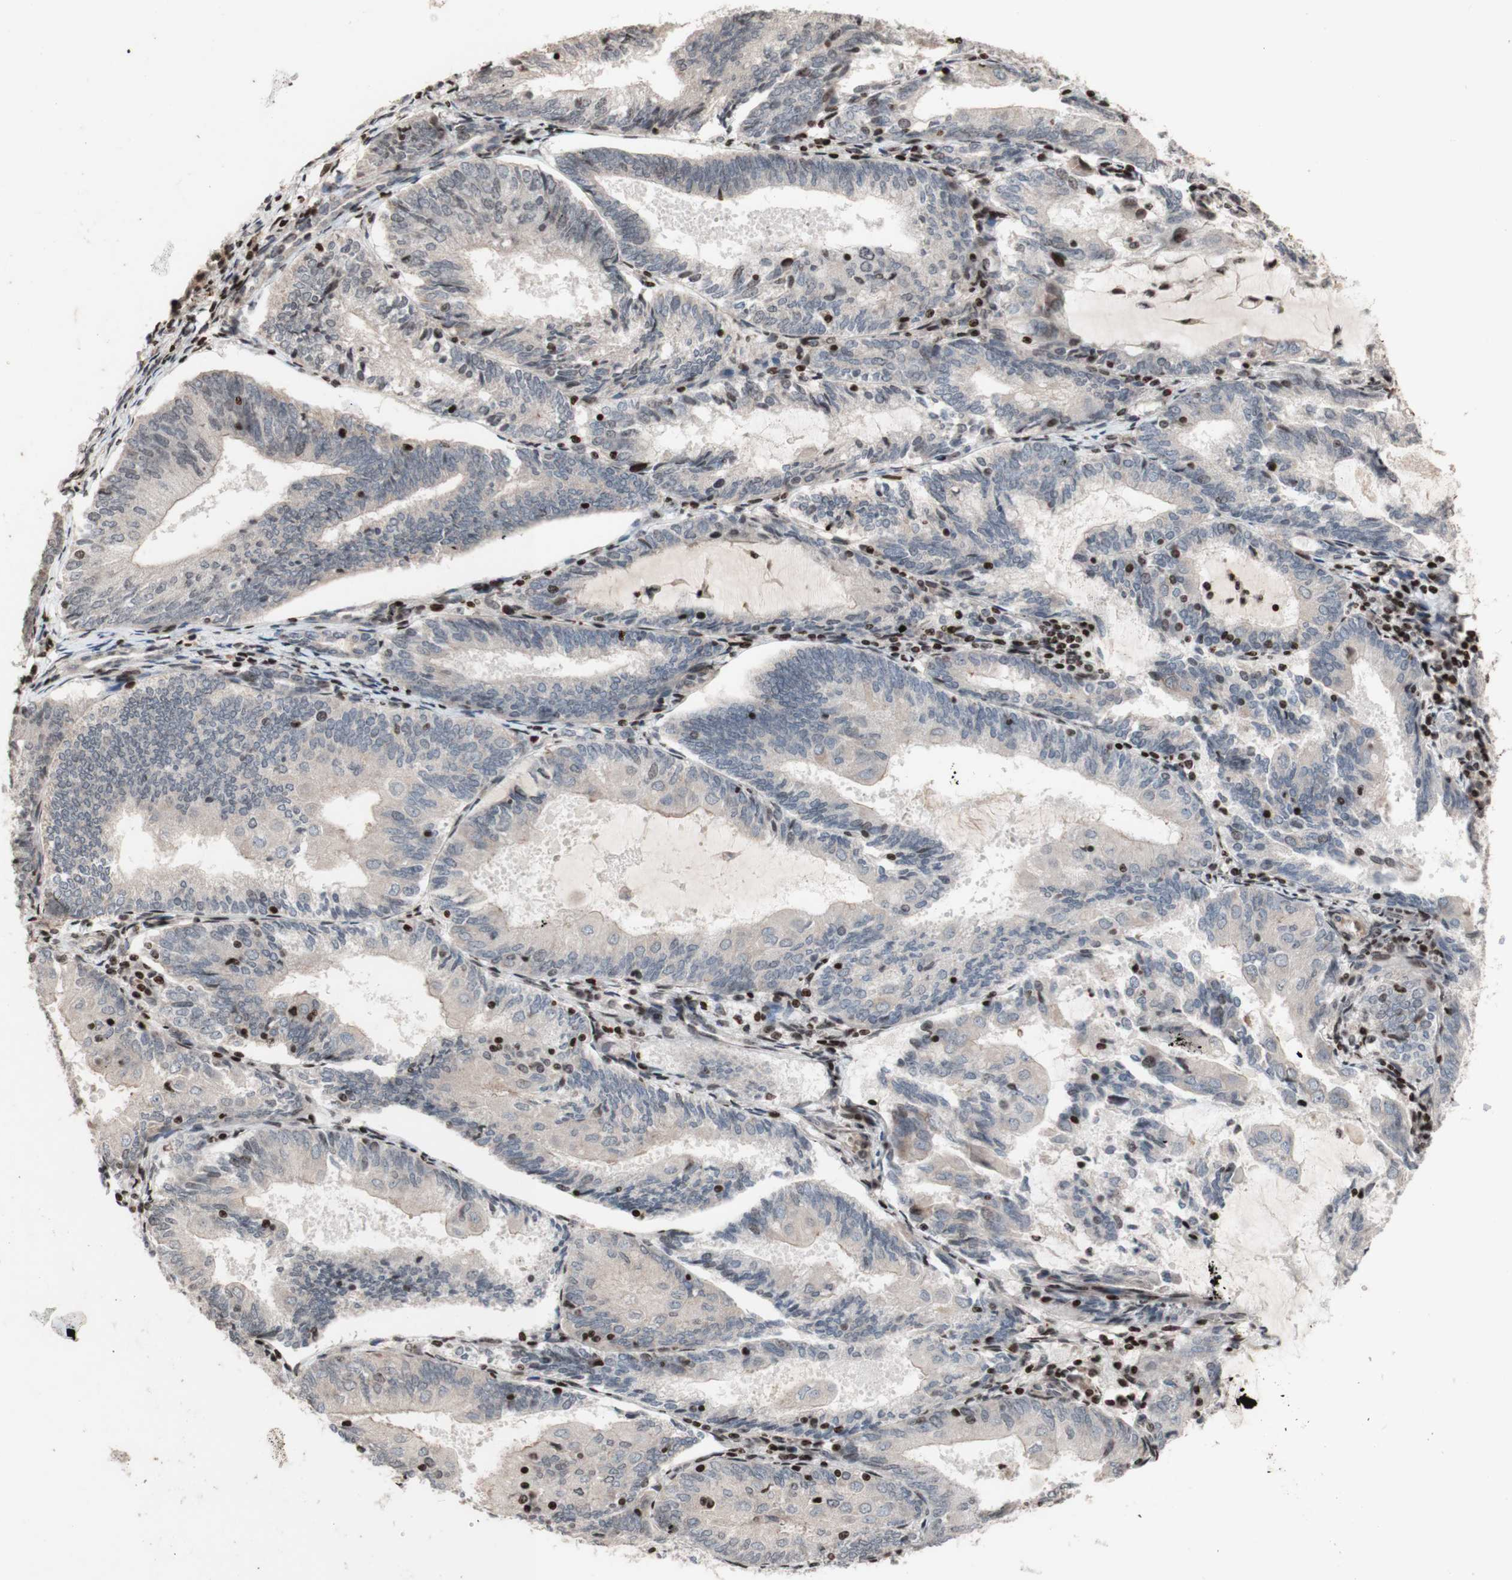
{"staining": {"intensity": "negative", "quantity": "none", "location": "none"}, "tissue": "endometrial cancer", "cell_type": "Tumor cells", "image_type": "cancer", "snomed": [{"axis": "morphology", "description": "Adenocarcinoma, NOS"}, {"axis": "topography", "description": "Endometrium"}], "caption": "Tumor cells show no significant positivity in endometrial cancer (adenocarcinoma).", "gene": "POLA1", "patient": {"sex": "female", "age": 81}}